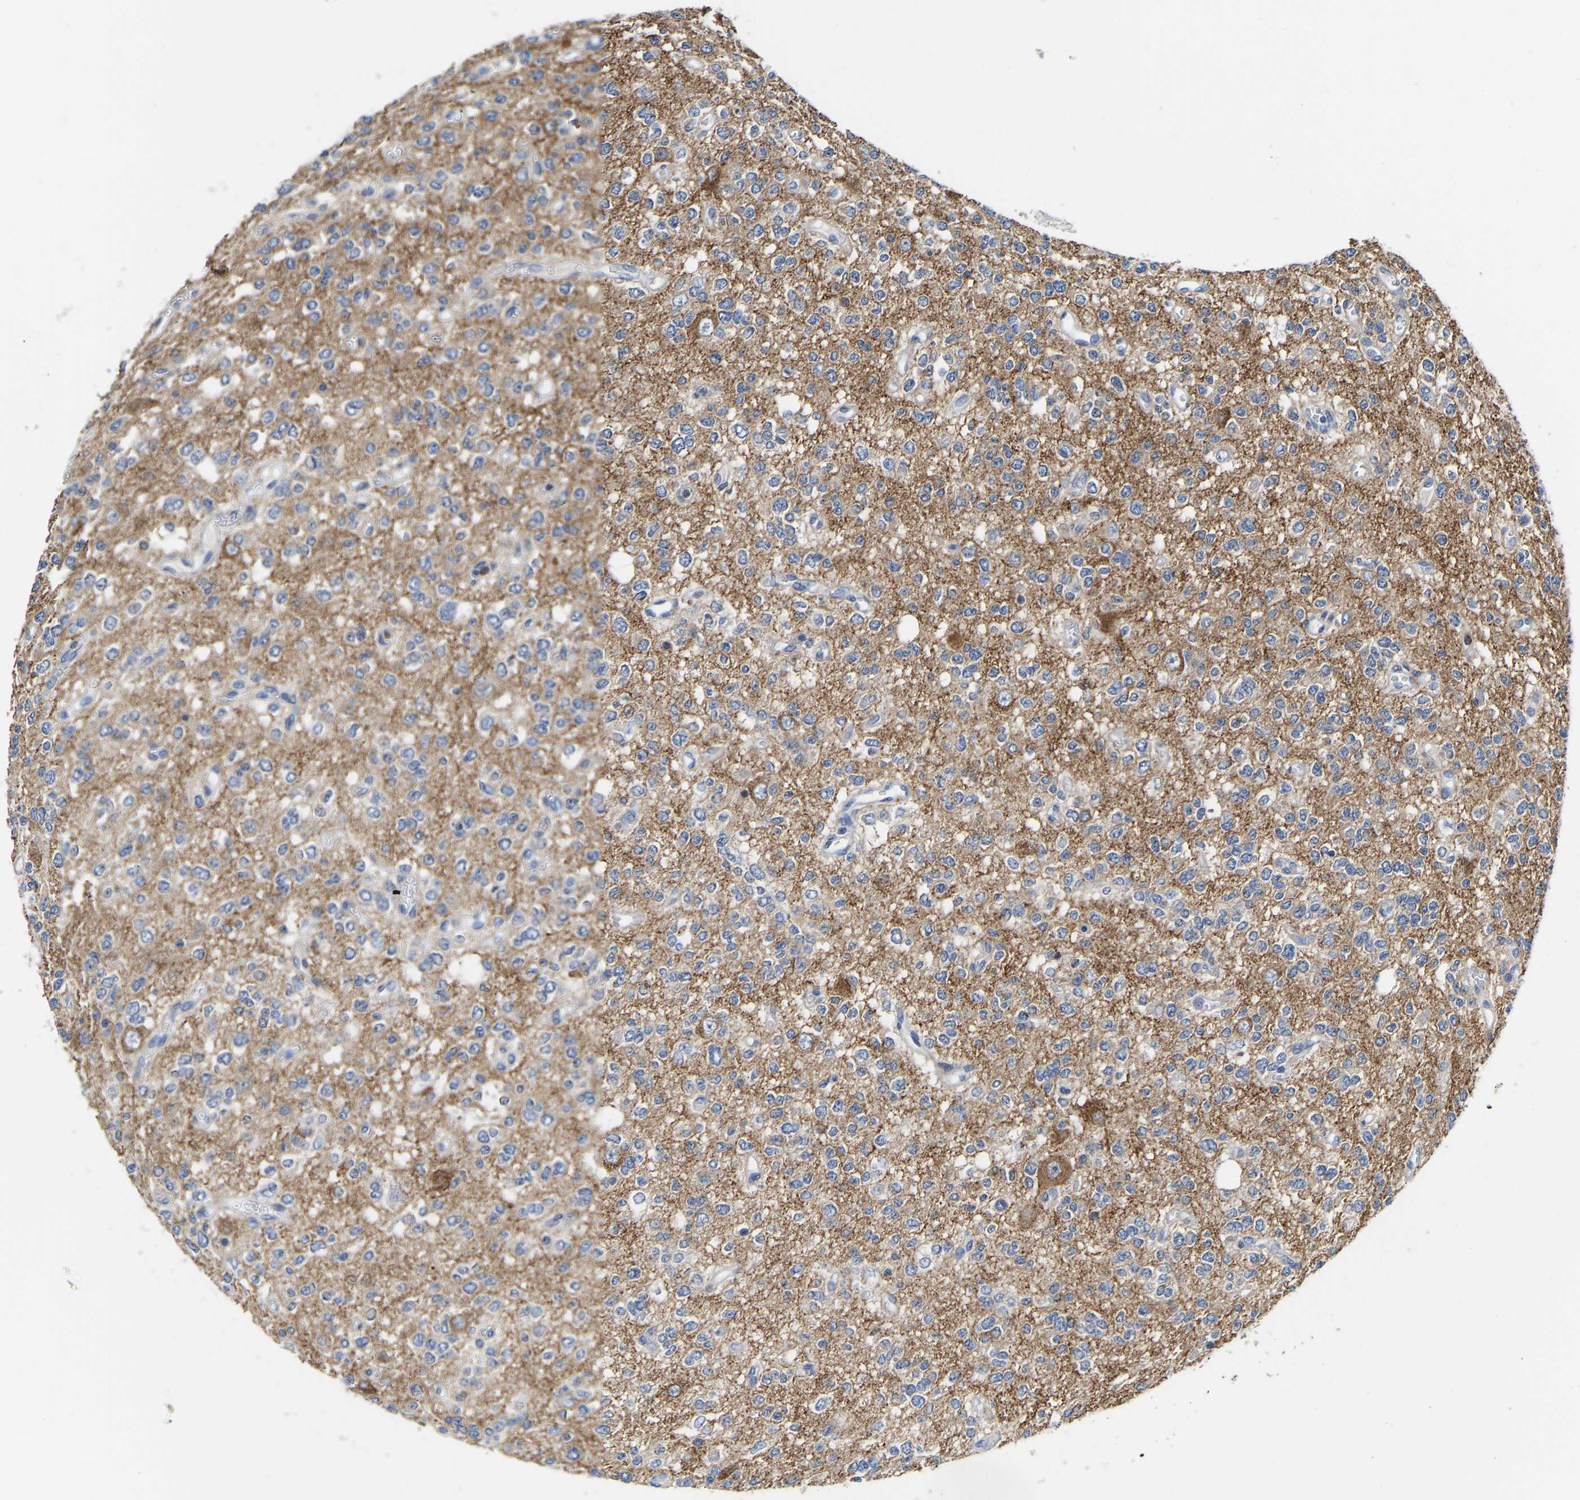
{"staining": {"intensity": "weak", "quantity": "25%-75%", "location": "cytoplasmic/membranous"}, "tissue": "glioma", "cell_type": "Tumor cells", "image_type": "cancer", "snomed": [{"axis": "morphology", "description": "Glioma, malignant, Low grade"}, {"axis": "topography", "description": "Brain"}], "caption": "This photomicrograph exhibits IHC staining of glioma, with low weak cytoplasmic/membranous expression in about 25%-75% of tumor cells.", "gene": "ATP6V1E1", "patient": {"sex": "male", "age": 38}}